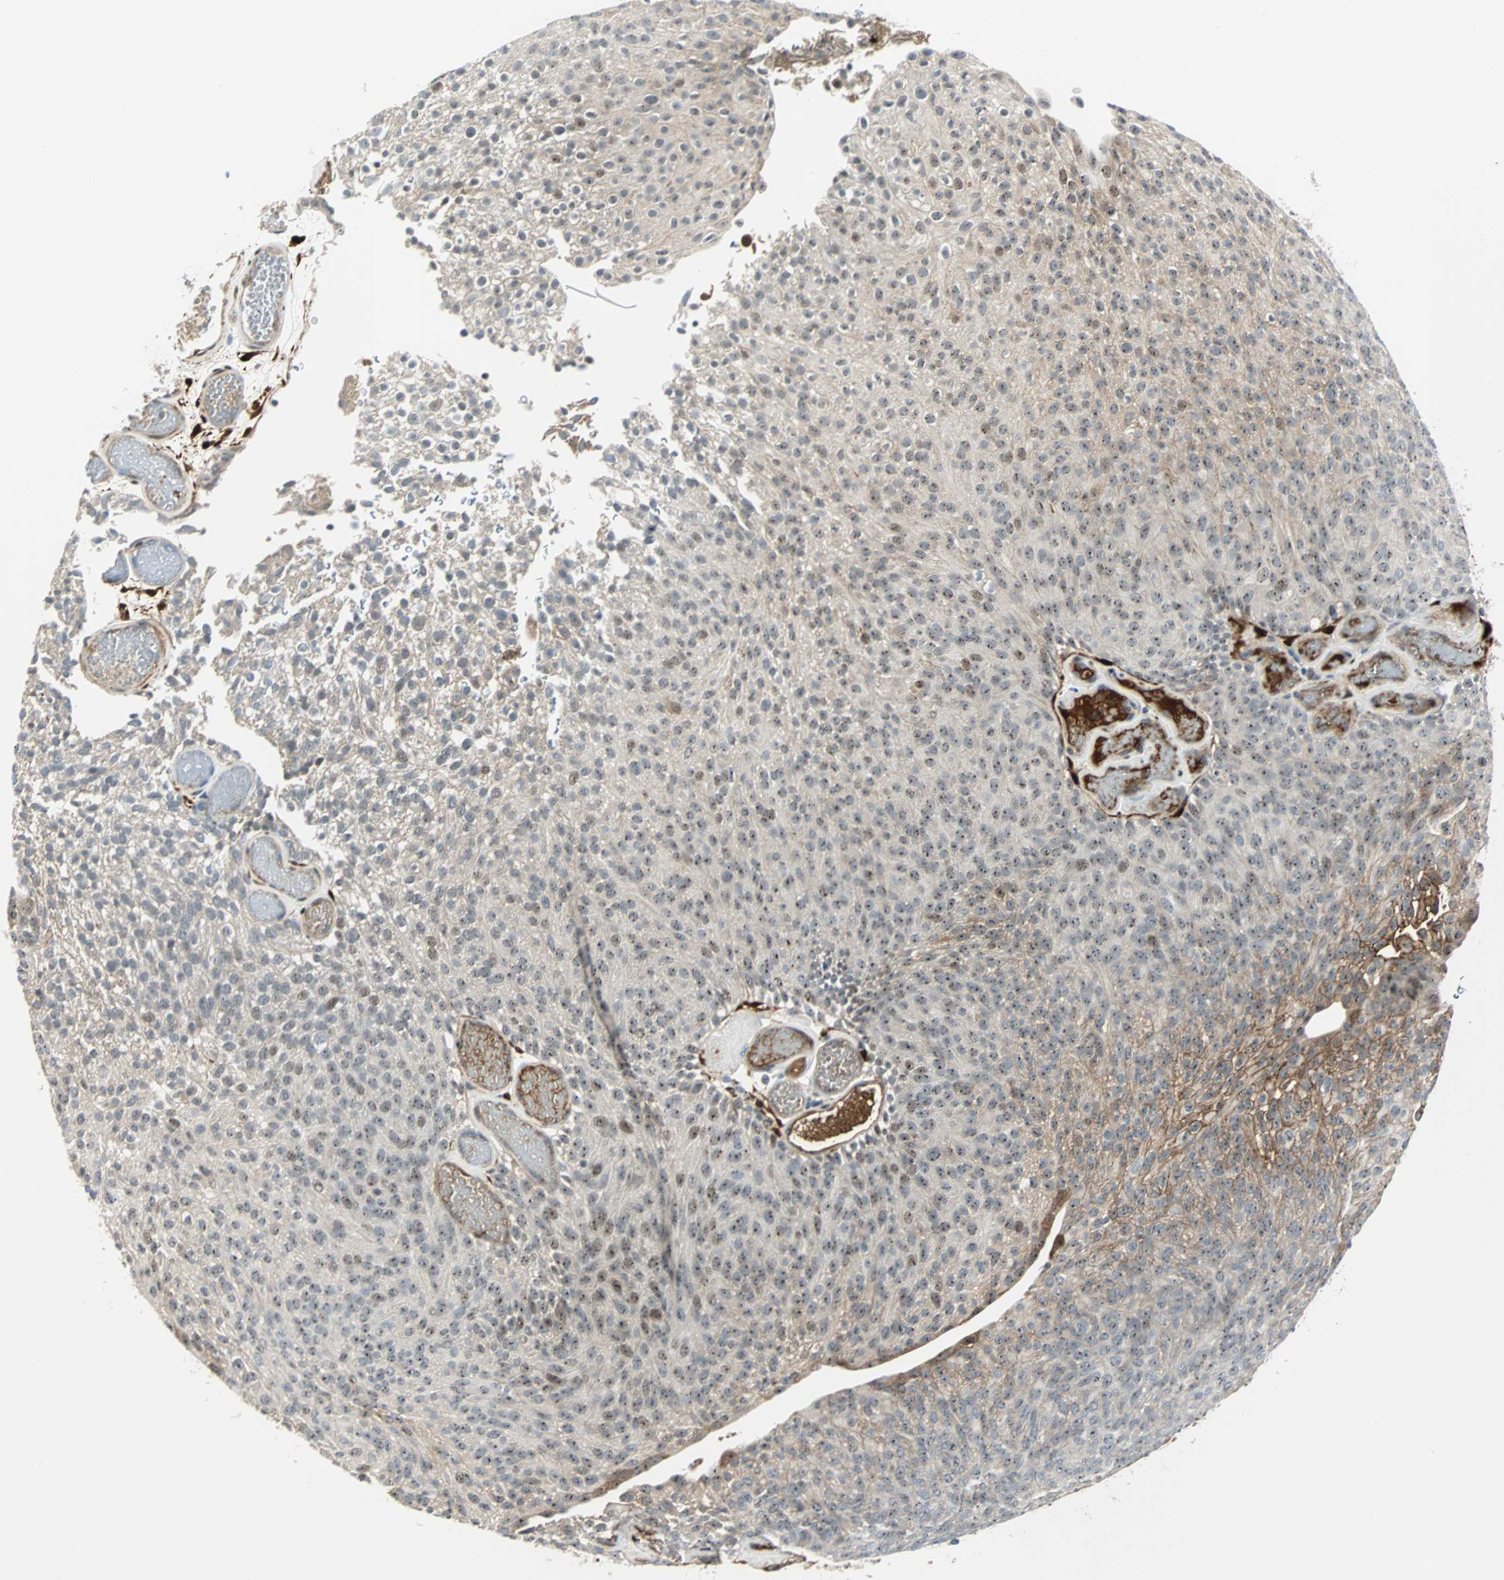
{"staining": {"intensity": "moderate", "quantity": ">75%", "location": "cytoplasmic/membranous,nuclear"}, "tissue": "urothelial cancer", "cell_type": "Tumor cells", "image_type": "cancer", "snomed": [{"axis": "morphology", "description": "Urothelial carcinoma, Low grade"}, {"axis": "topography", "description": "Urinary bladder"}], "caption": "The photomicrograph demonstrates a brown stain indicating the presence of a protein in the cytoplasmic/membranous and nuclear of tumor cells in urothelial cancer. The protein of interest is stained brown, and the nuclei are stained in blue (DAB IHC with brightfield microscopy, high magnification).", "gene": "FHL2", "patient": {"sex": "male", "age": 78}}